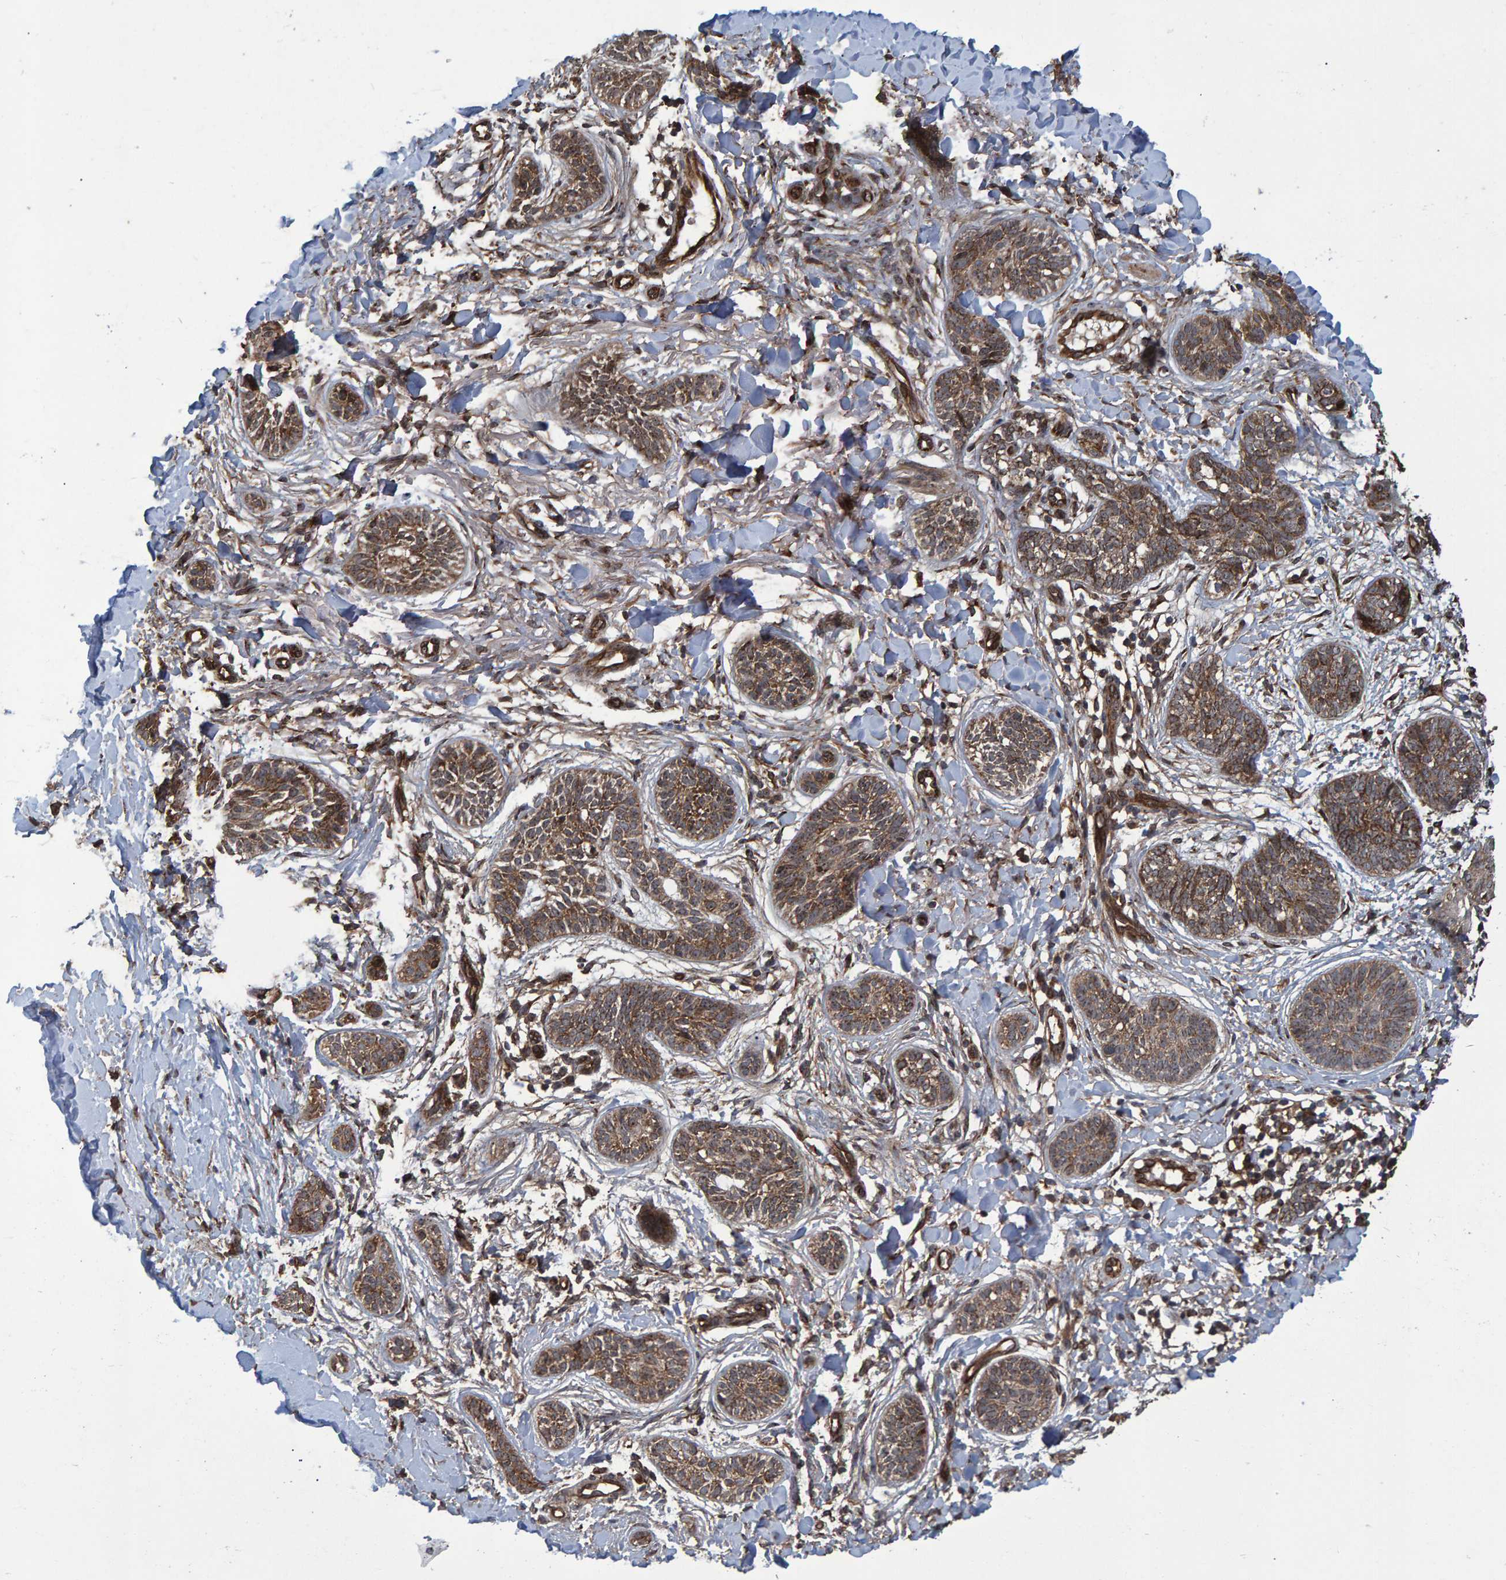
{"staining": {"intensity": "moderate", "quantity": ">75%", "location": "cytoplasmic/membranous,nuclear"}, "tissue": "skin cancer", "cell_type": "Tumor cells", "image_type": "cancer", "snomed": [{"axis": "morphology", "description": "Normal tissue, NOS"}, {"axis": "morphology", "description": "Basal cell carcinoma"}, {"axis": "topography", "description": "Skin"}], "caption": "Immunohistochemistry (DAB (3,3'-diaminobenzidine)) staining of basal cell carcinoma (skin) displays moderate cytoplasmic/membranous and nuclear protein staining in about >75% of tumor cells.", "gene": "TRIM68", "patient": {"sex": "male", "age": 63}}